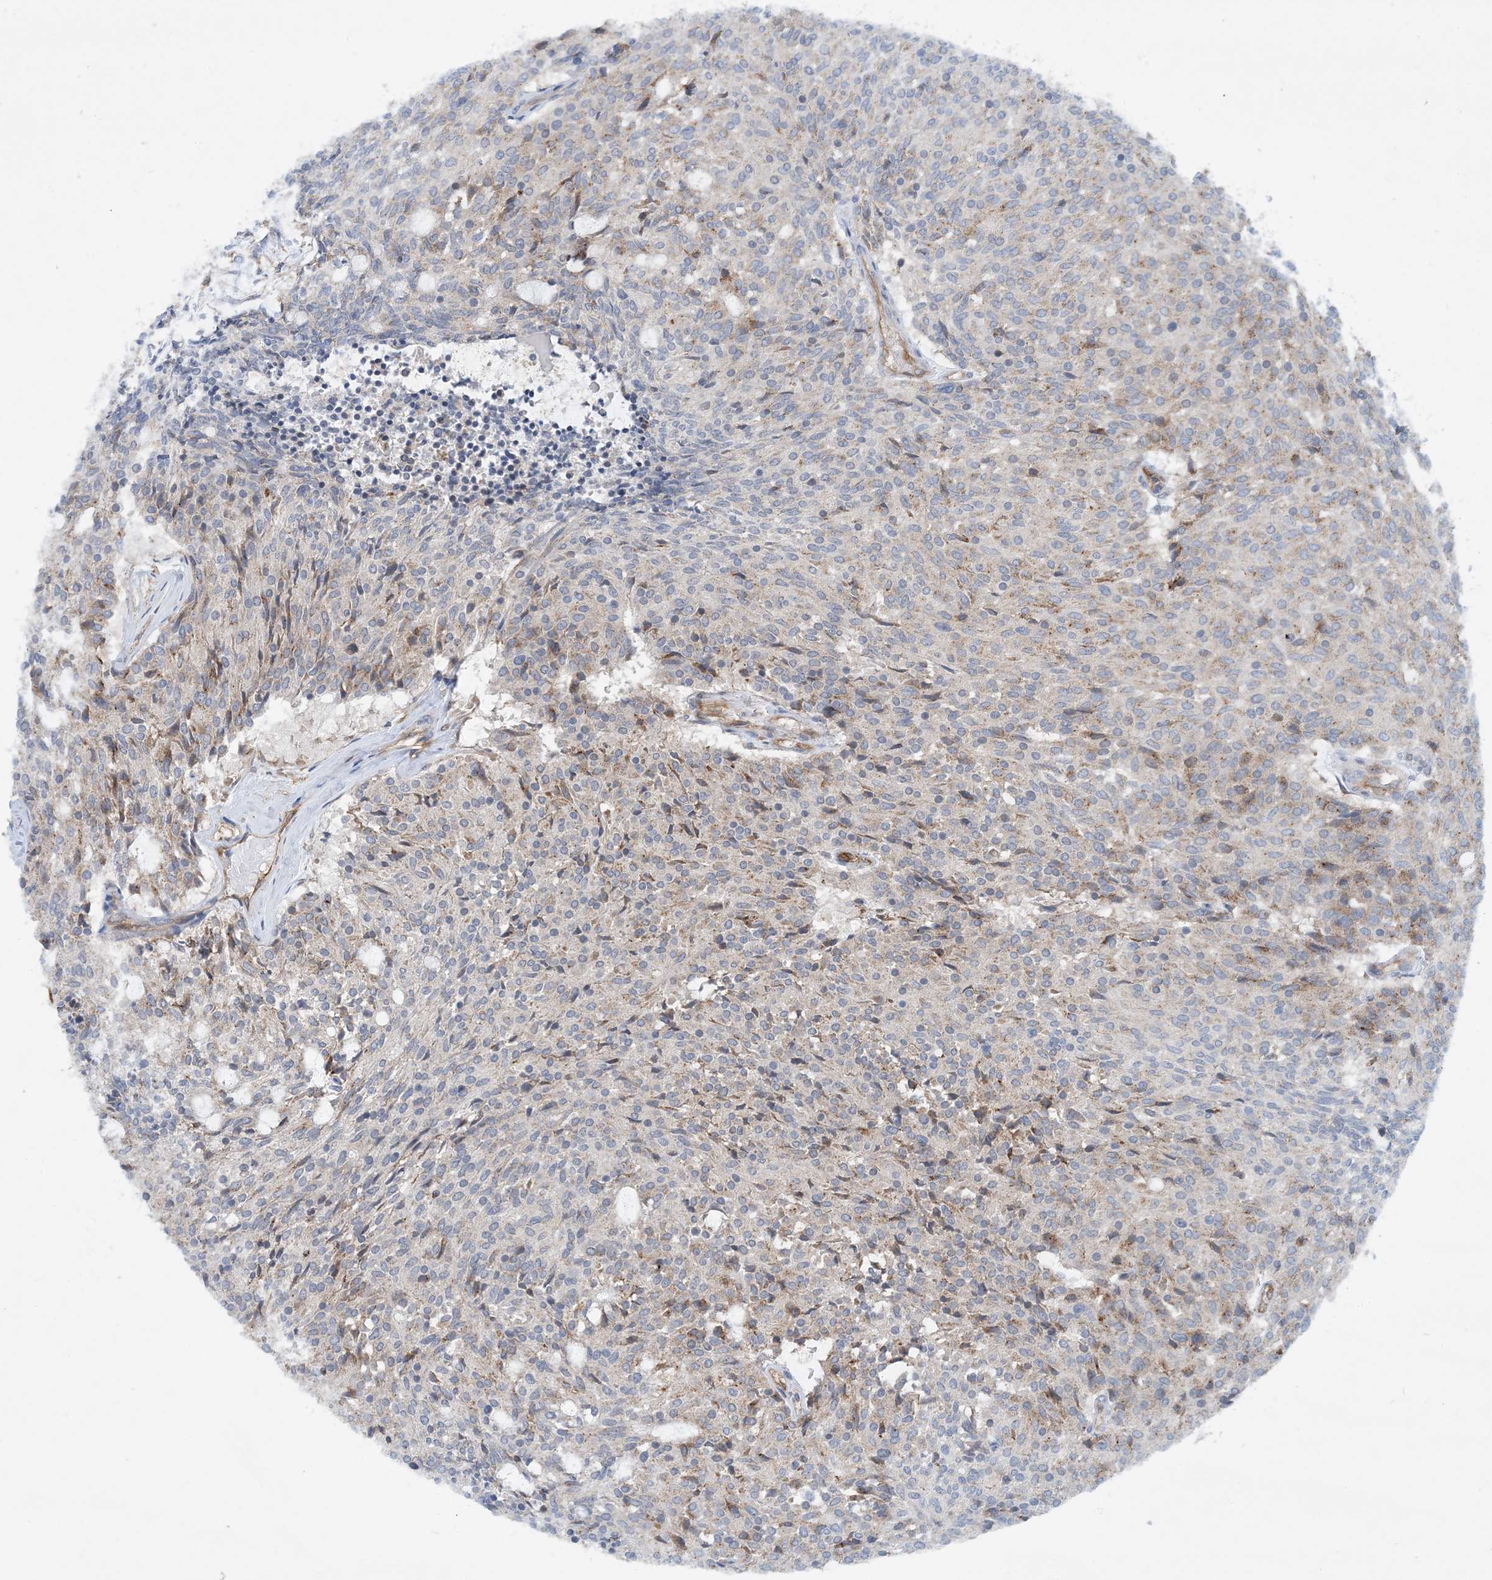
{"staining": {"intensity": "negative", "quantity": "none", "location": "none"}, "tissue": "carcinoid", "cell_type": "Tumor cells", "image_type": "cancer", "snomed": [{"axis": "morphology", "description": "Carcinoid, malignant, NOS"}, {"axis": "topography", "description": "Pancreas"}], "caption": "Tumor cells show no significant staining in carcinoid. (DAB (3,3'-diaminobenzidine) immunohistochemistry (IHC) visualized using brightfield microscopy, high magnification).", "gene": "EIF2A", "patient": {"sex": "female", "age": 54}}